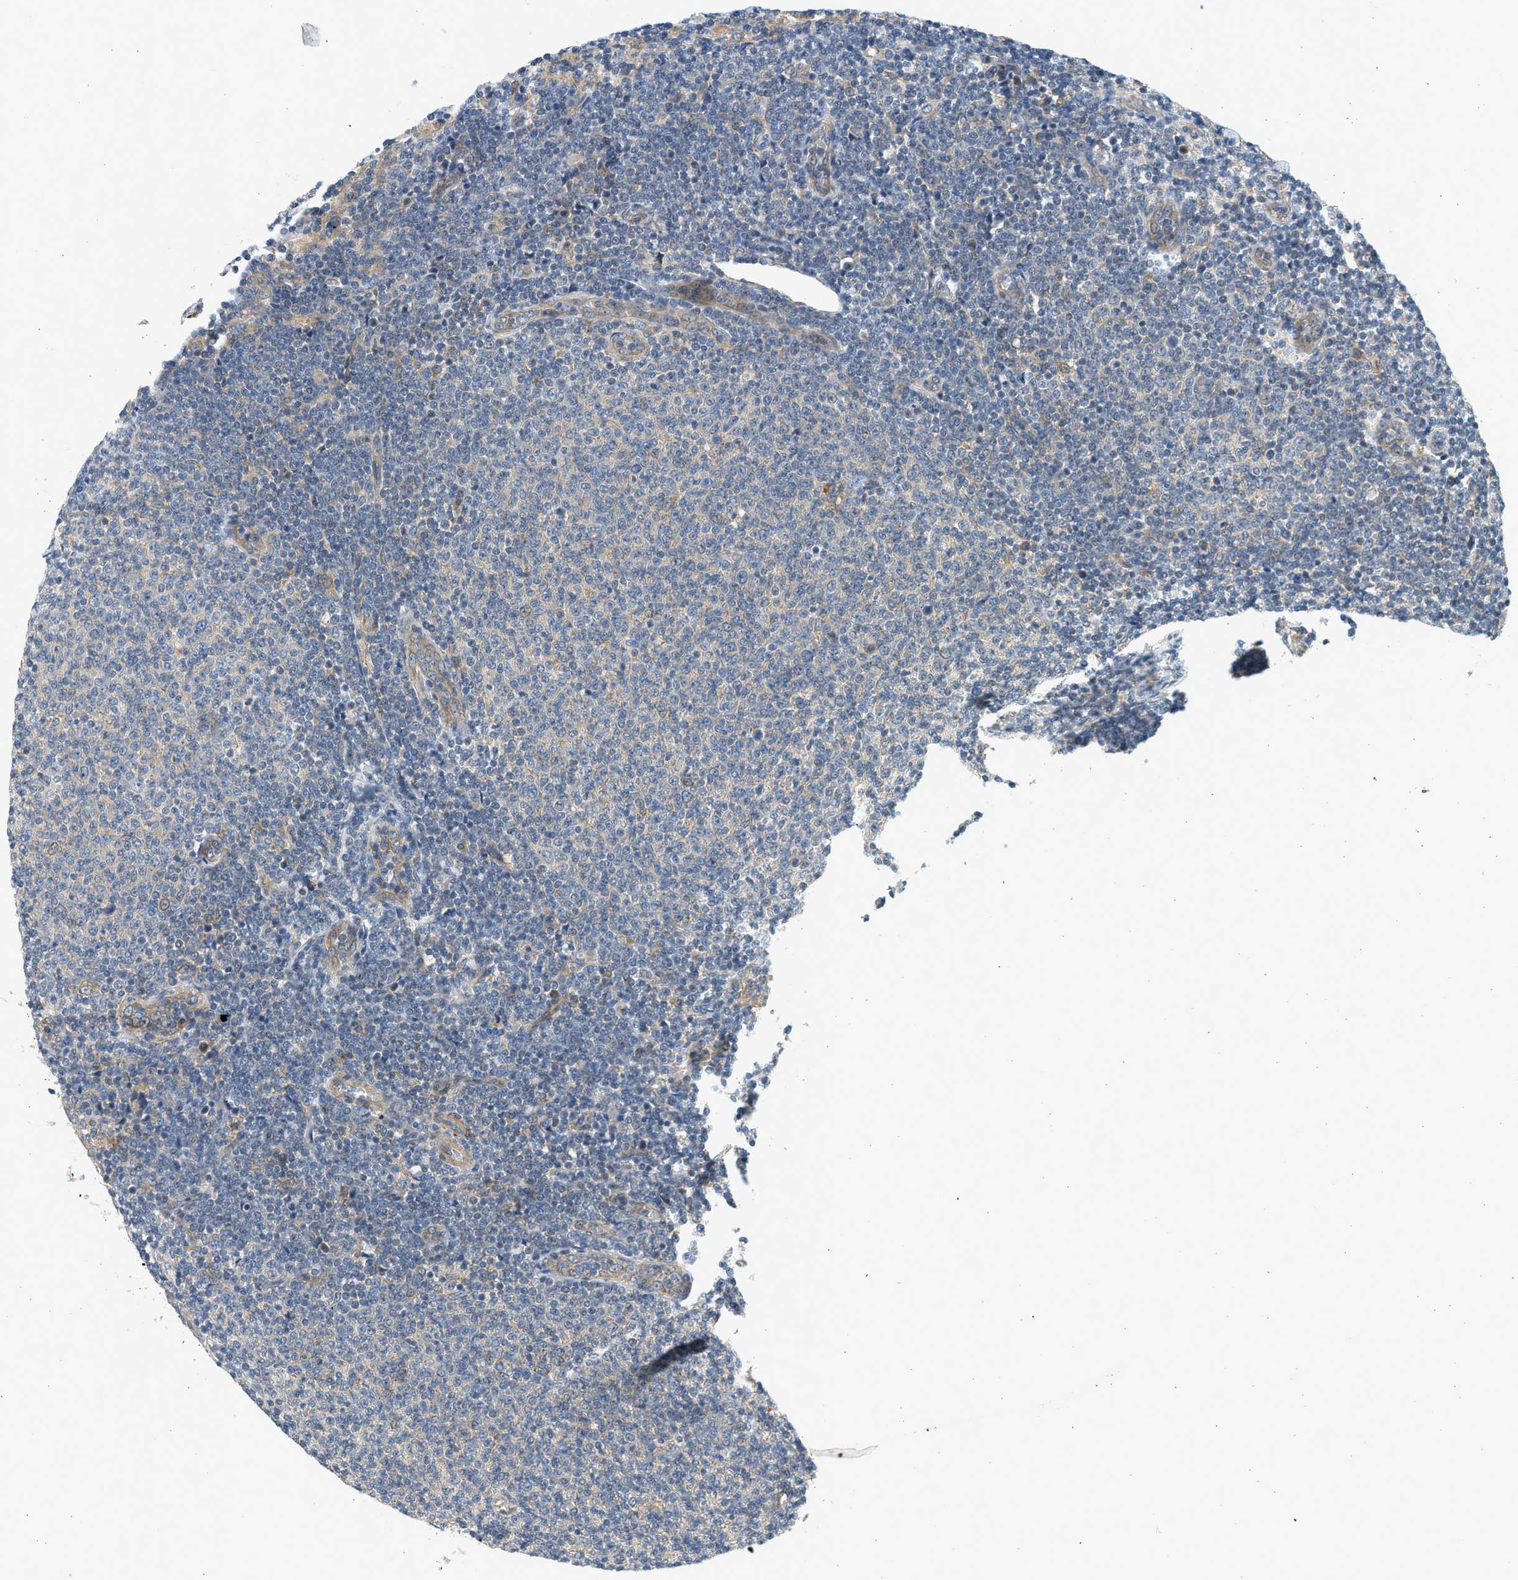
{"staining": {"intensity": "negative", "quantity": "none", "location": "none"}, "tissue": "lymphoma", "cell_type": "Tumor cells", "image_type": "cancer", "snomed": [{"axis": "morphology", "description": "Malignant lymphoma, non-Hodgkin's type, Low grade"}, {"axis": "topography", "description": "Lymph node"}], "caption": "This is an IHC image of malignant lymphoma, non-Hodgkin's type (low-grade). There is no expression in tumor cells.", "gene": "KDELR2", "patient": {"sex": "male", "age": 66}}